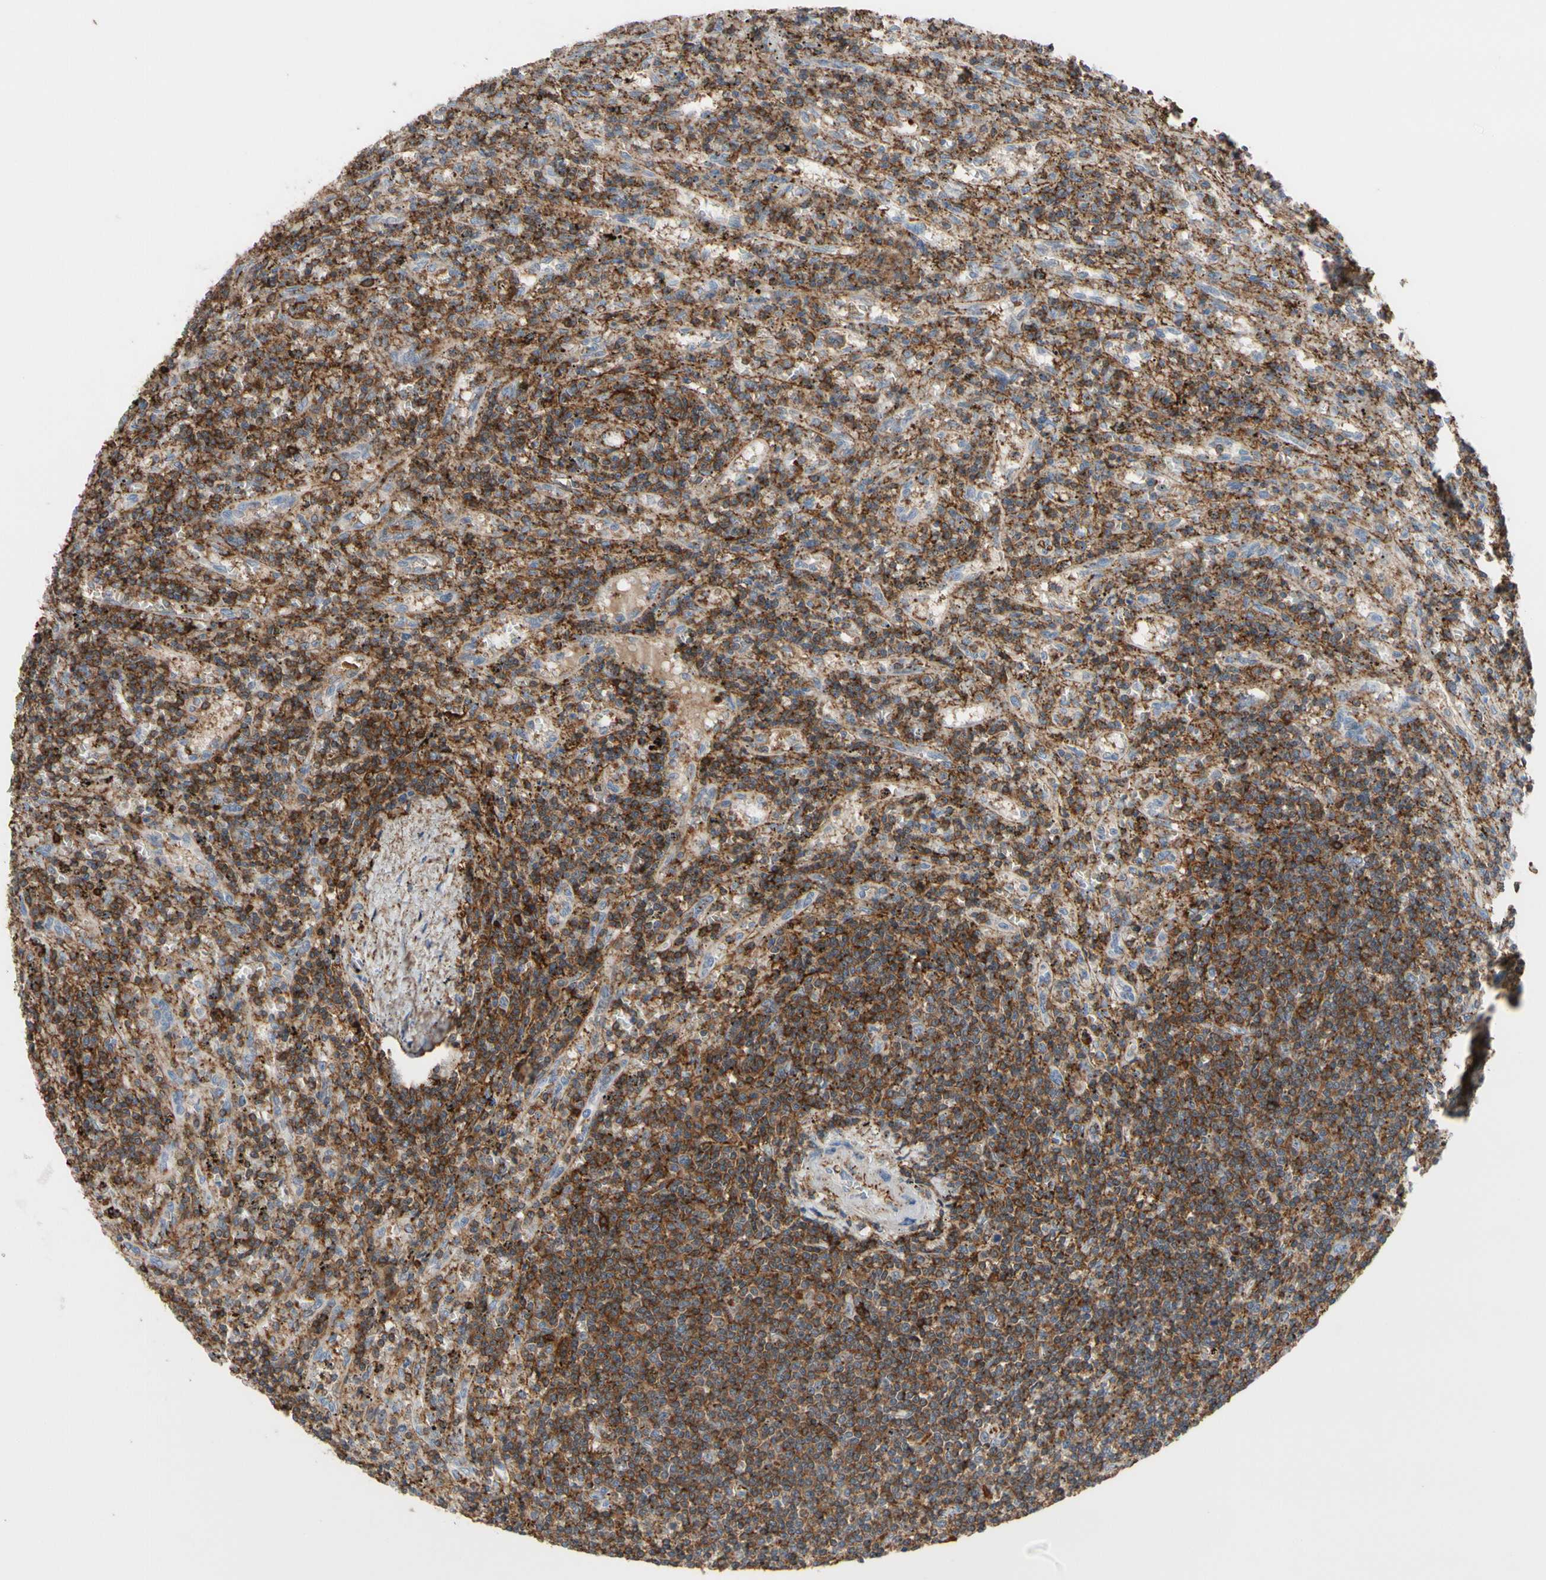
{"staining": {"intensity": "moderate", "quantity": ">75%", "location": "cytoplasmic/membranous"}, "tissue": "lymphoma", "cell_type": "Tumor cells", "image_type": "cancer", "snomed": [{"axis": "morphology", "description": "Malignant lymphoma, non-Hodgkin's type, Low grade"}, {"axis": "topography", "description": "Spleen"}], "caption": "High-magnification brightfield microscopy of lymphoma stained with DAB (brown) and counterstained with hematoxylin (blue). tumor cells exhibit moderate cytoplasmic/membranous staining is identified in approximately>75% of cells. The protein of interest is shown in brown color, while the nuclei are stained blue.", "gene": "ANXA6", "patient": {"sex": "male", "age": 76}}